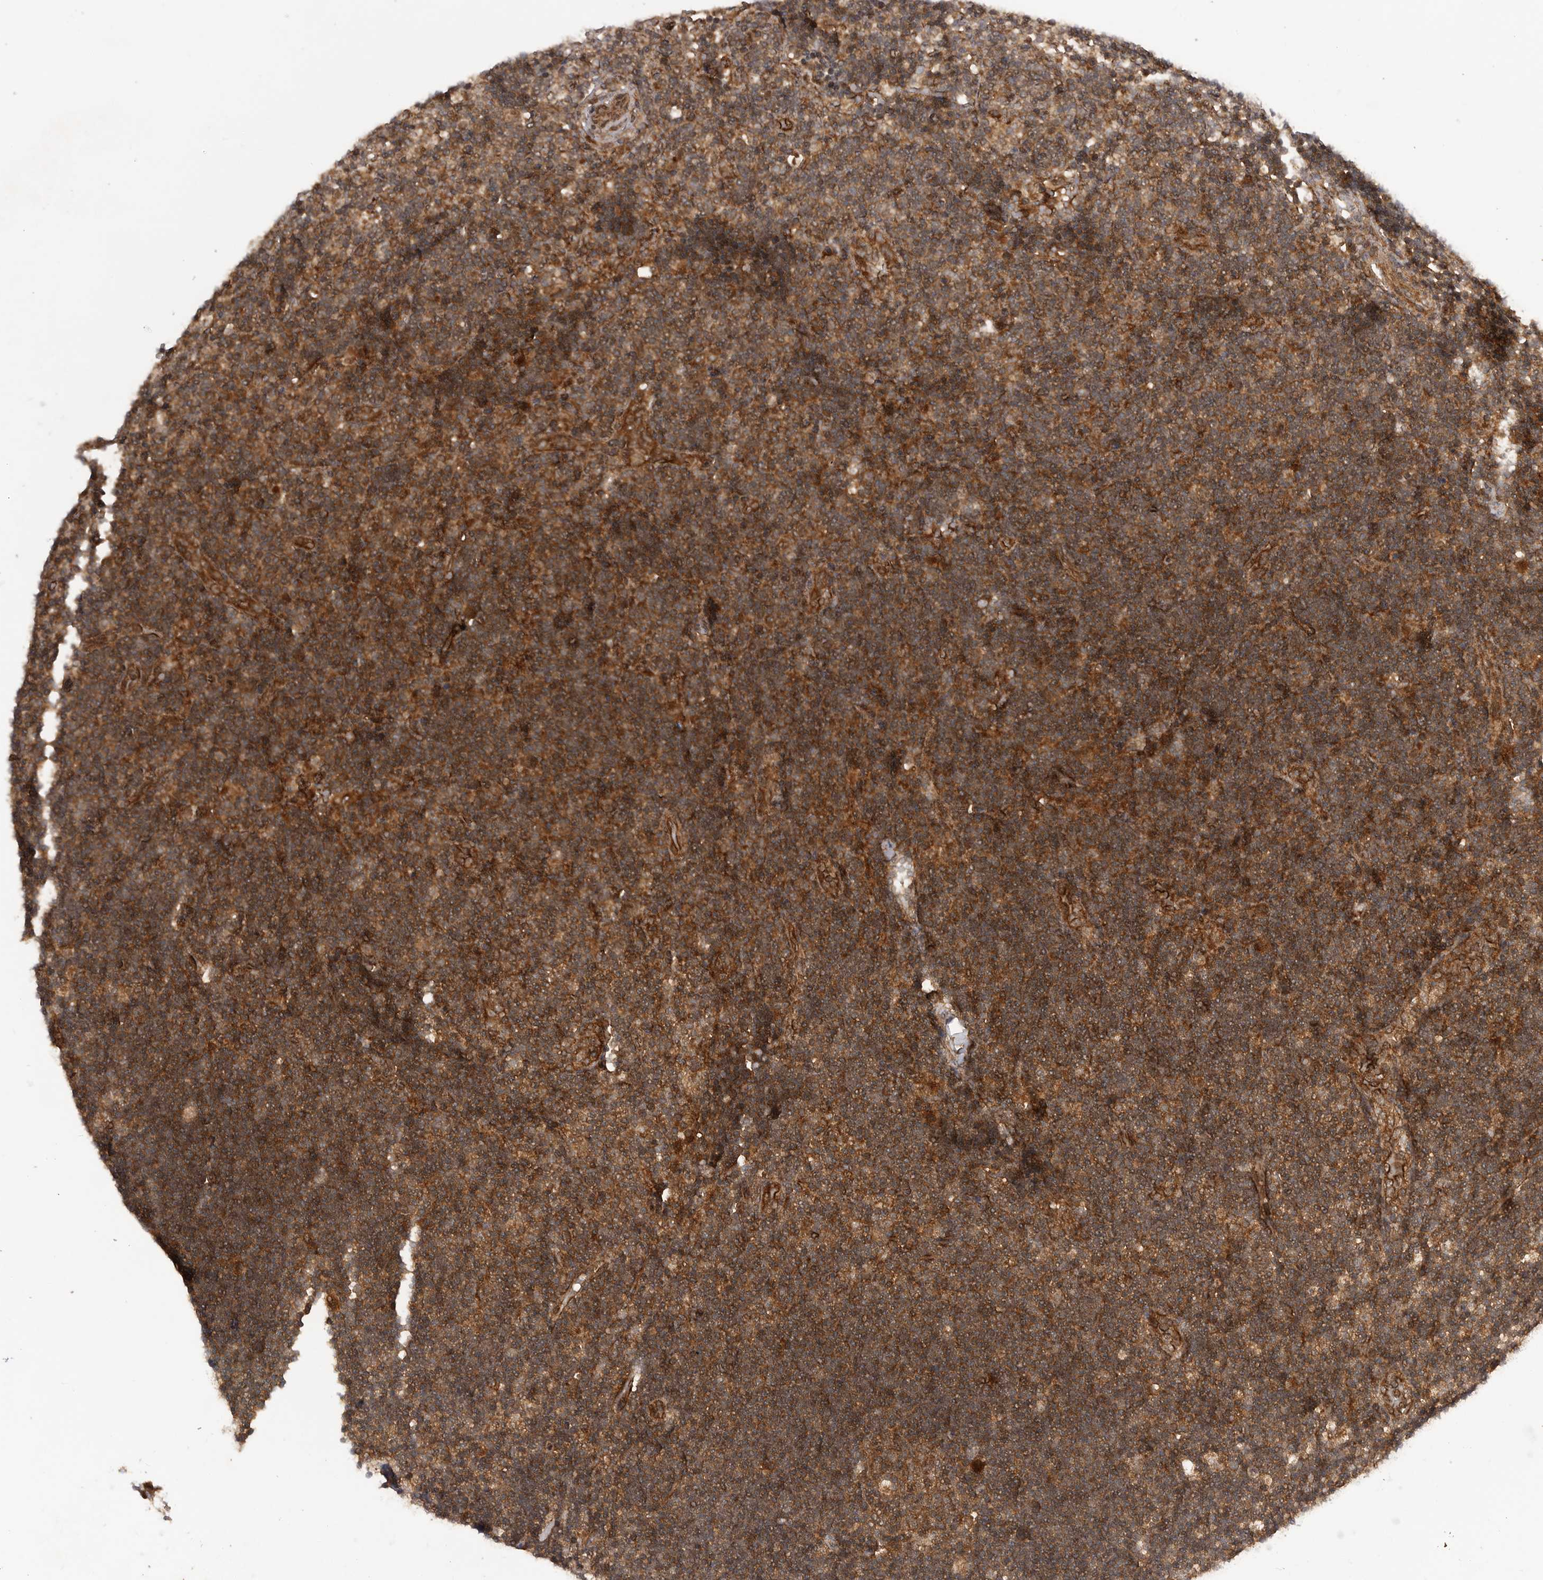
{"staining": {"intensity": "moderate", "quantity": ">75%", "location": "cytoplasmic/membranous"}, "tissue": "lymph node", "cell_type": "Germinal center cells", "image_type": "normal", "snomed": [{"axis": "morphology", "description": "Normal tissue, NOS"}, {"axis": "topography", "description": "Lymph node"}], "caption": "Protein expression by immunohistochemistry demonstrates moderate cytoplasmic/membranous staining in approximately >75% of germinal center cells in normal lymph node.", "gene": "PRDX4", "patient": {"sex": "female", "age": 22}}